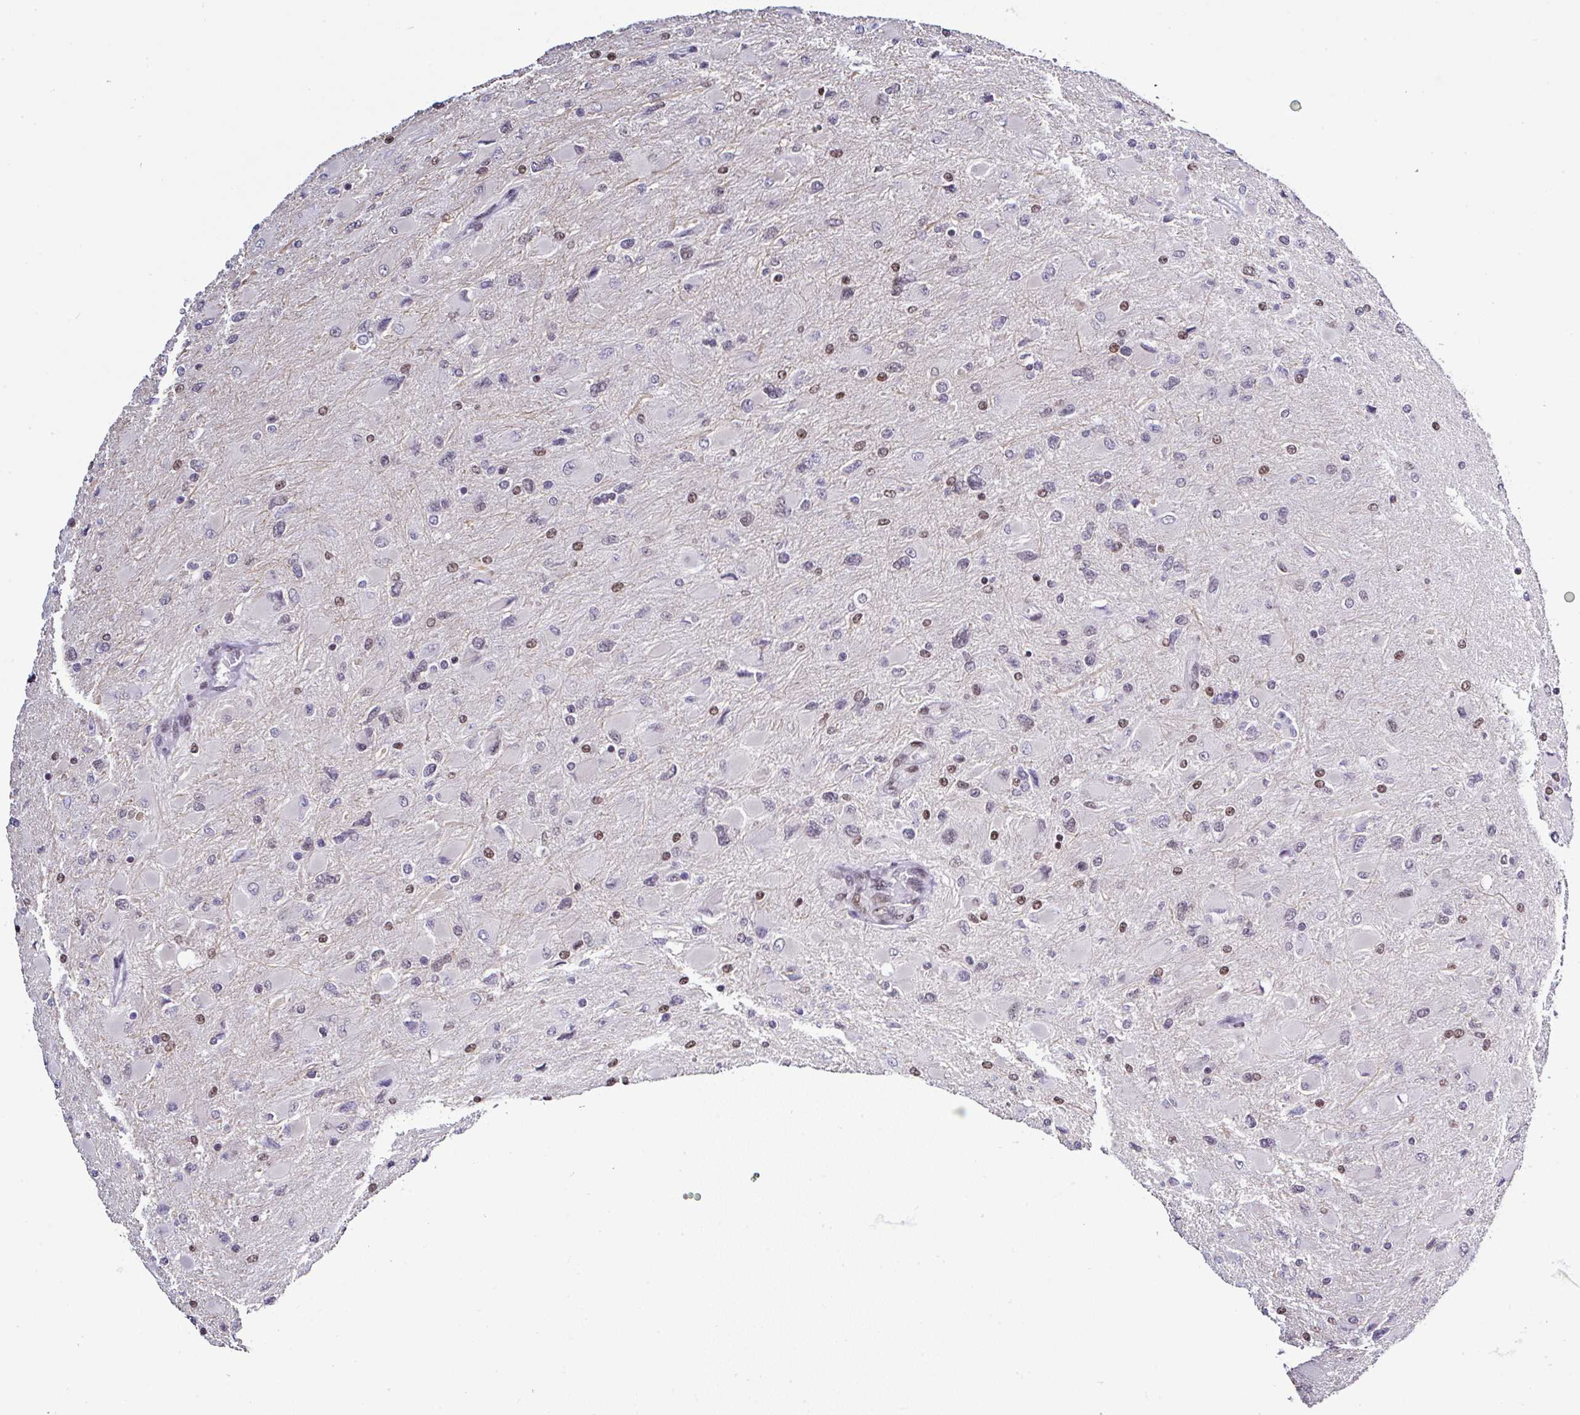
{"staining": {"intensity": "moderate", "quantity": "25%-75%", "location": "nuclear"}, "tissue": "glioma", "cell_type": "Tumor cells", "image_type": "cancer", "snomed": [{"axis": "morphology", "description": "Glioma, malignant, High grade"}, {"axis": "topography", "description": "Cerebral cortex"}], "caption": "Human glioma stained with a brown dye reveals moderate nuclear positive staining in about 25%-75% of tumor cells.", "gene": "DR1", "patient": {"sex": "female", "age": 36}}